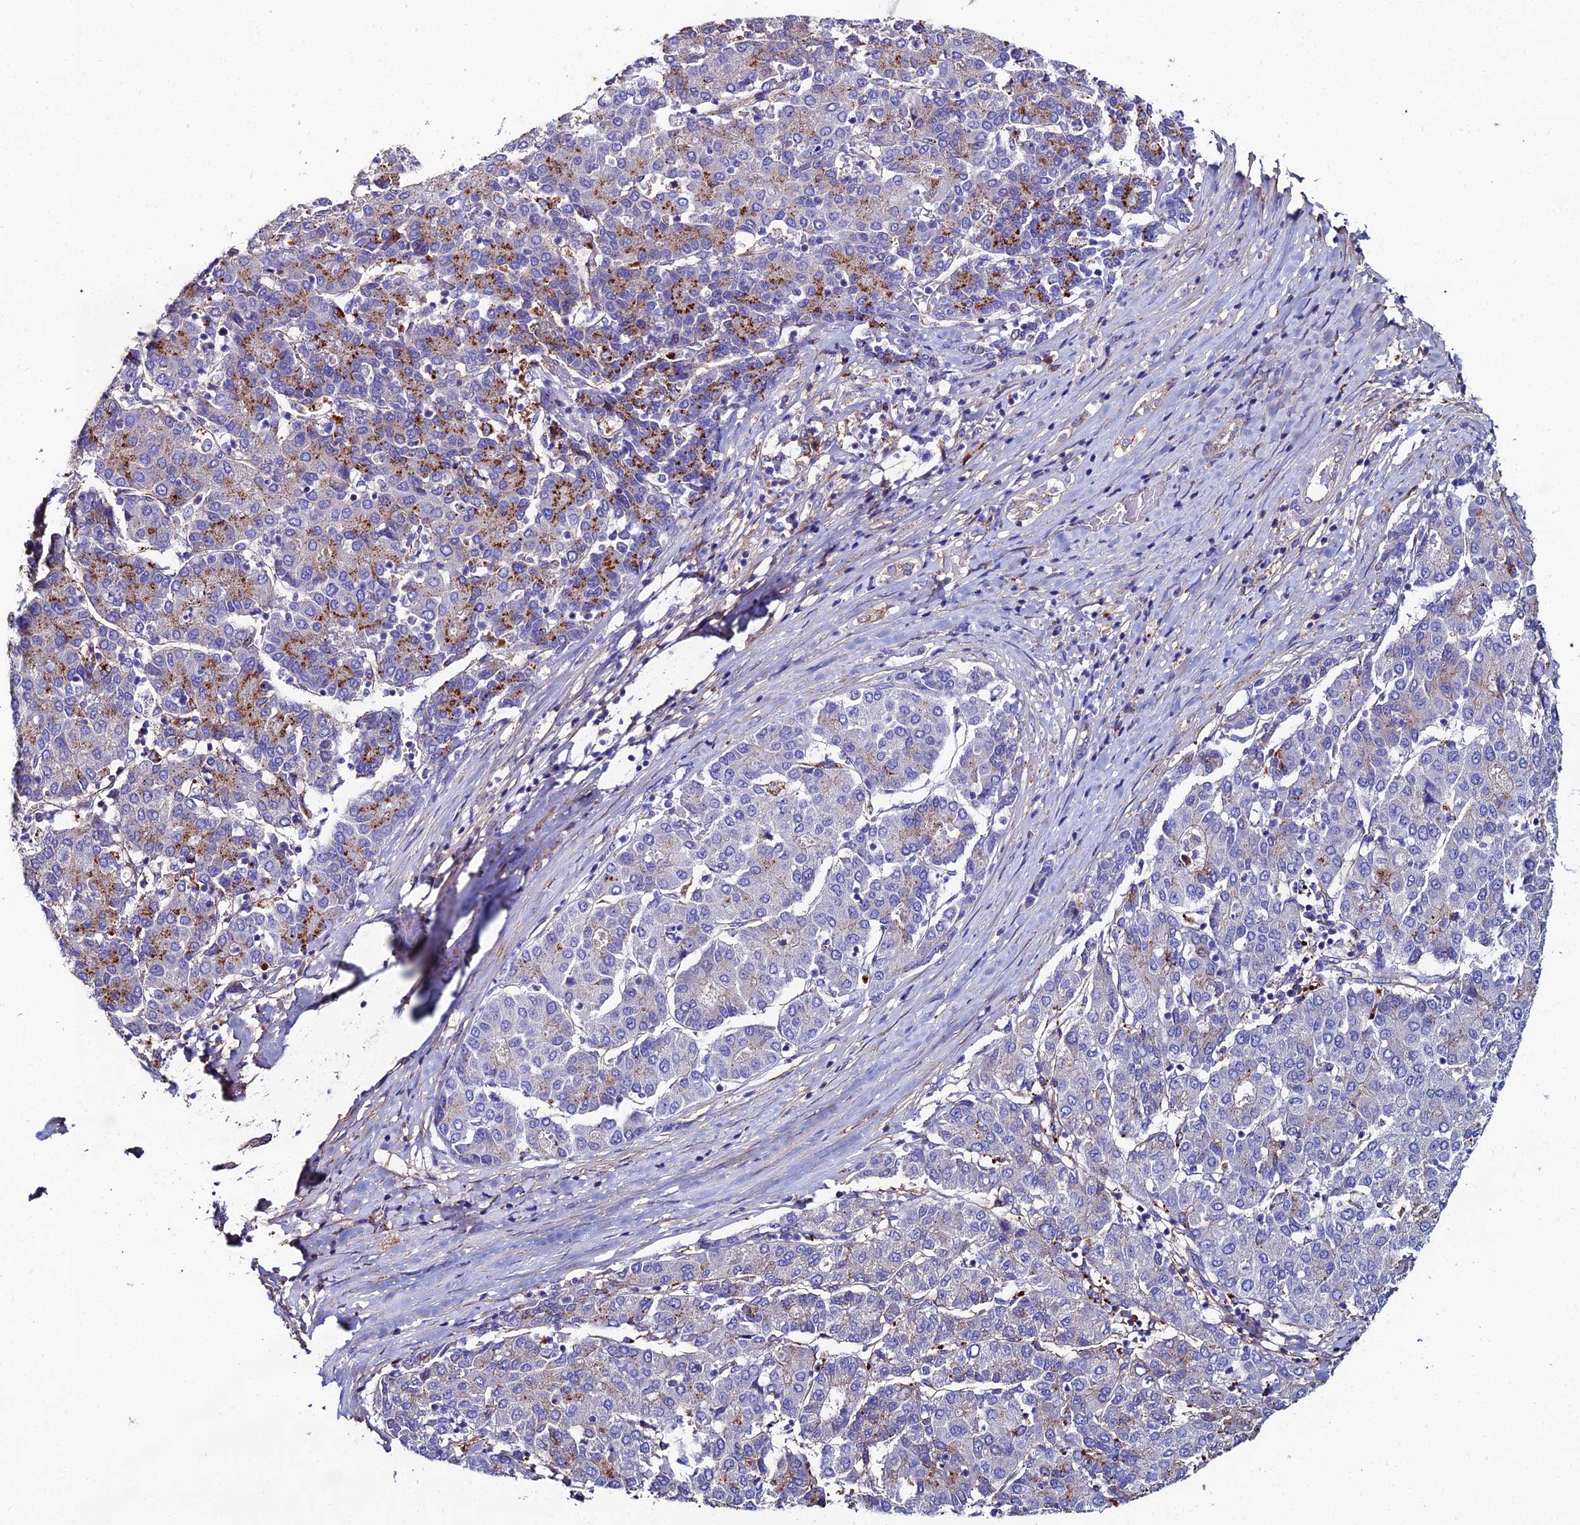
{"staining": {"intensity": "strong", "quantity": "<25%", "location": "cytoplasmic/membranous"}, "tissue": "liver cancer", "cell_type": "Tumor cells", "image_type": "cancer", "snomed": [{"axis": "morphology", "description": "Carcinoma, Hepatocellular, NOS"}, {"axis": "topography", "description": "Liver"}], "caption": "Strong cytoplasmic/membranous protein staining is seen in approximately <25% of tumor cells in liver cancer (hepatocellular carcinoma).", "gene": "C6", "patient": {"sex": "male", "age": 65}}